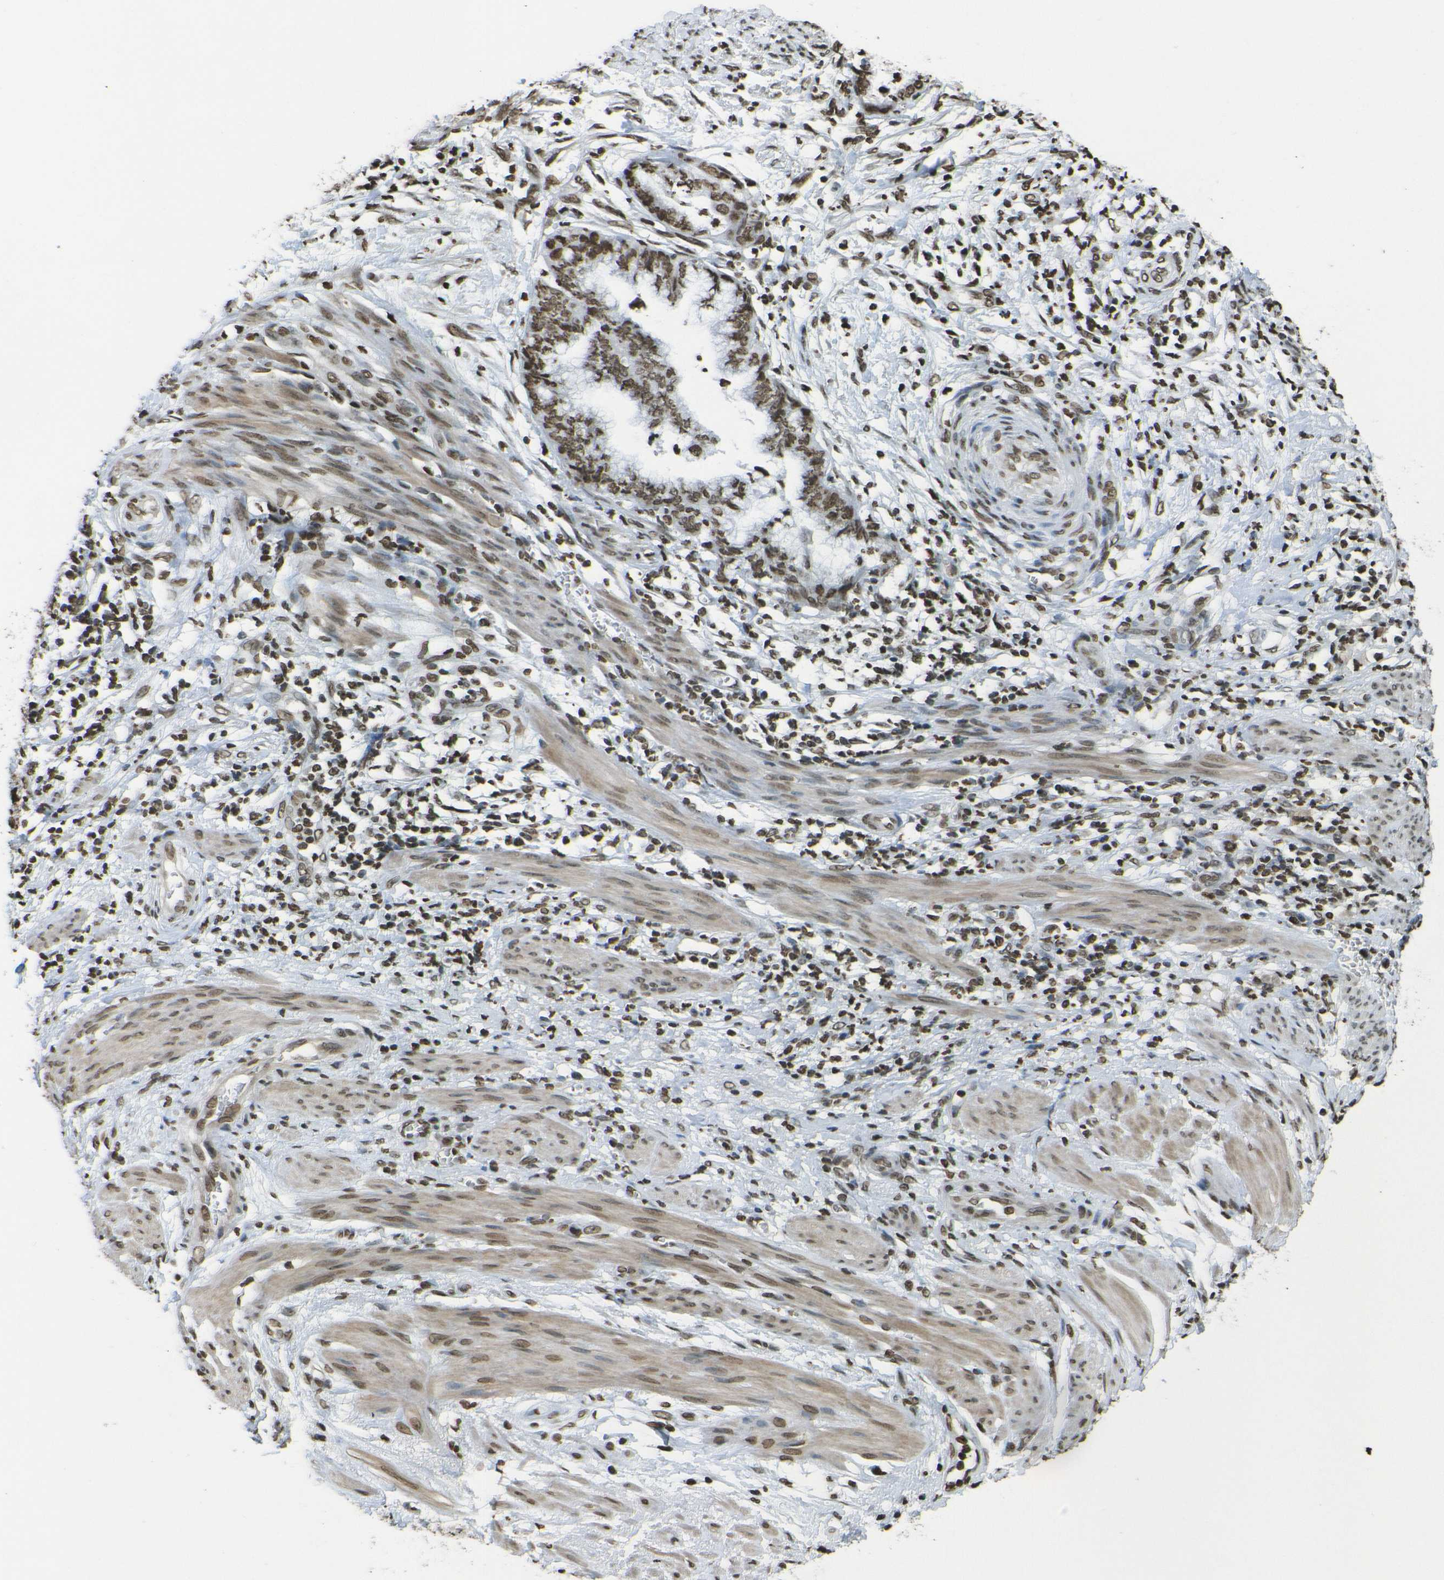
{"staining": {"intensity": "moderate", "quantity": ">75%", "location": "nuclear"}, "tissue": "endometrial cancer", "cell_type": "Tumor cells", "image_type": "cancer", "snomed": [{"axis": "morphology", "description": "Necrosis, NOS"}, {"axis": "morphology", "description": "Adenocarcinoma, NOS"}, {"axis": "topography", "description": "Endometrium"}], "caption": "Immunohistochemistry (IHC) of human endometrial cancer reveals medium levels of moderate nuclear positivity in approximately >75% of tumor cells.", "gene": "H4C16", "patient": {"sex": "female", "age": 79}}